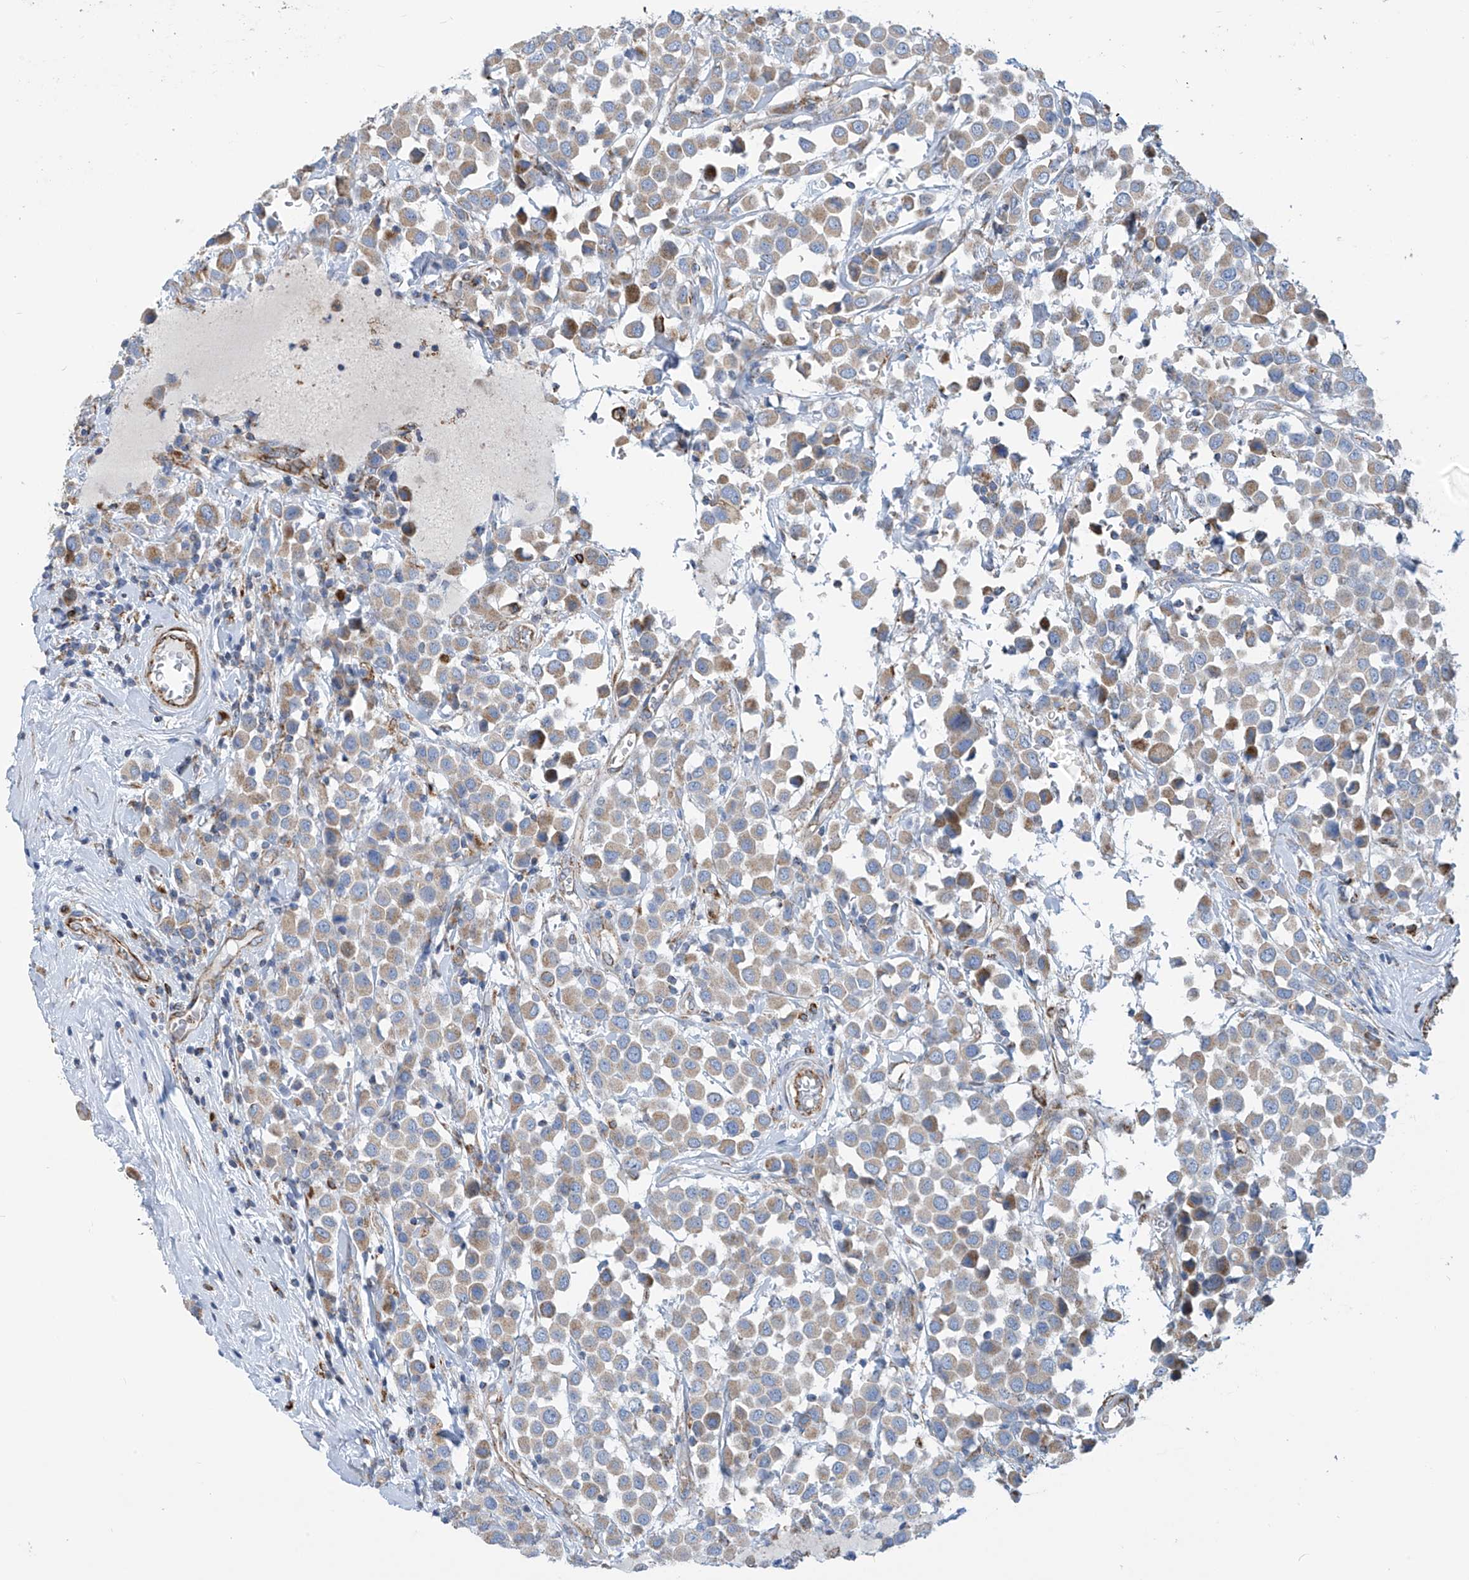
{"staining": {"intensity": "weak", "quantity": ">75%", "location": "cytoplasmic/membranous"}, "tissue": "breast cancer", "cell_type": "Tumor cells", "image_type": "cancer", "snomed": [{"axis": "morphology", "description": "Duct carcinoma"}, {"axis": "topography", "description": "Breast"}], "caption": "Approximately >75% of tumor cells in human intraductal carcinoma (breast) reveal weak cytoplasmic/membranous protein positivity as visualized by brown immunohistochemical staining.", "gene": "EIF5B", "patient": {"sex": "female", "age": 61}}